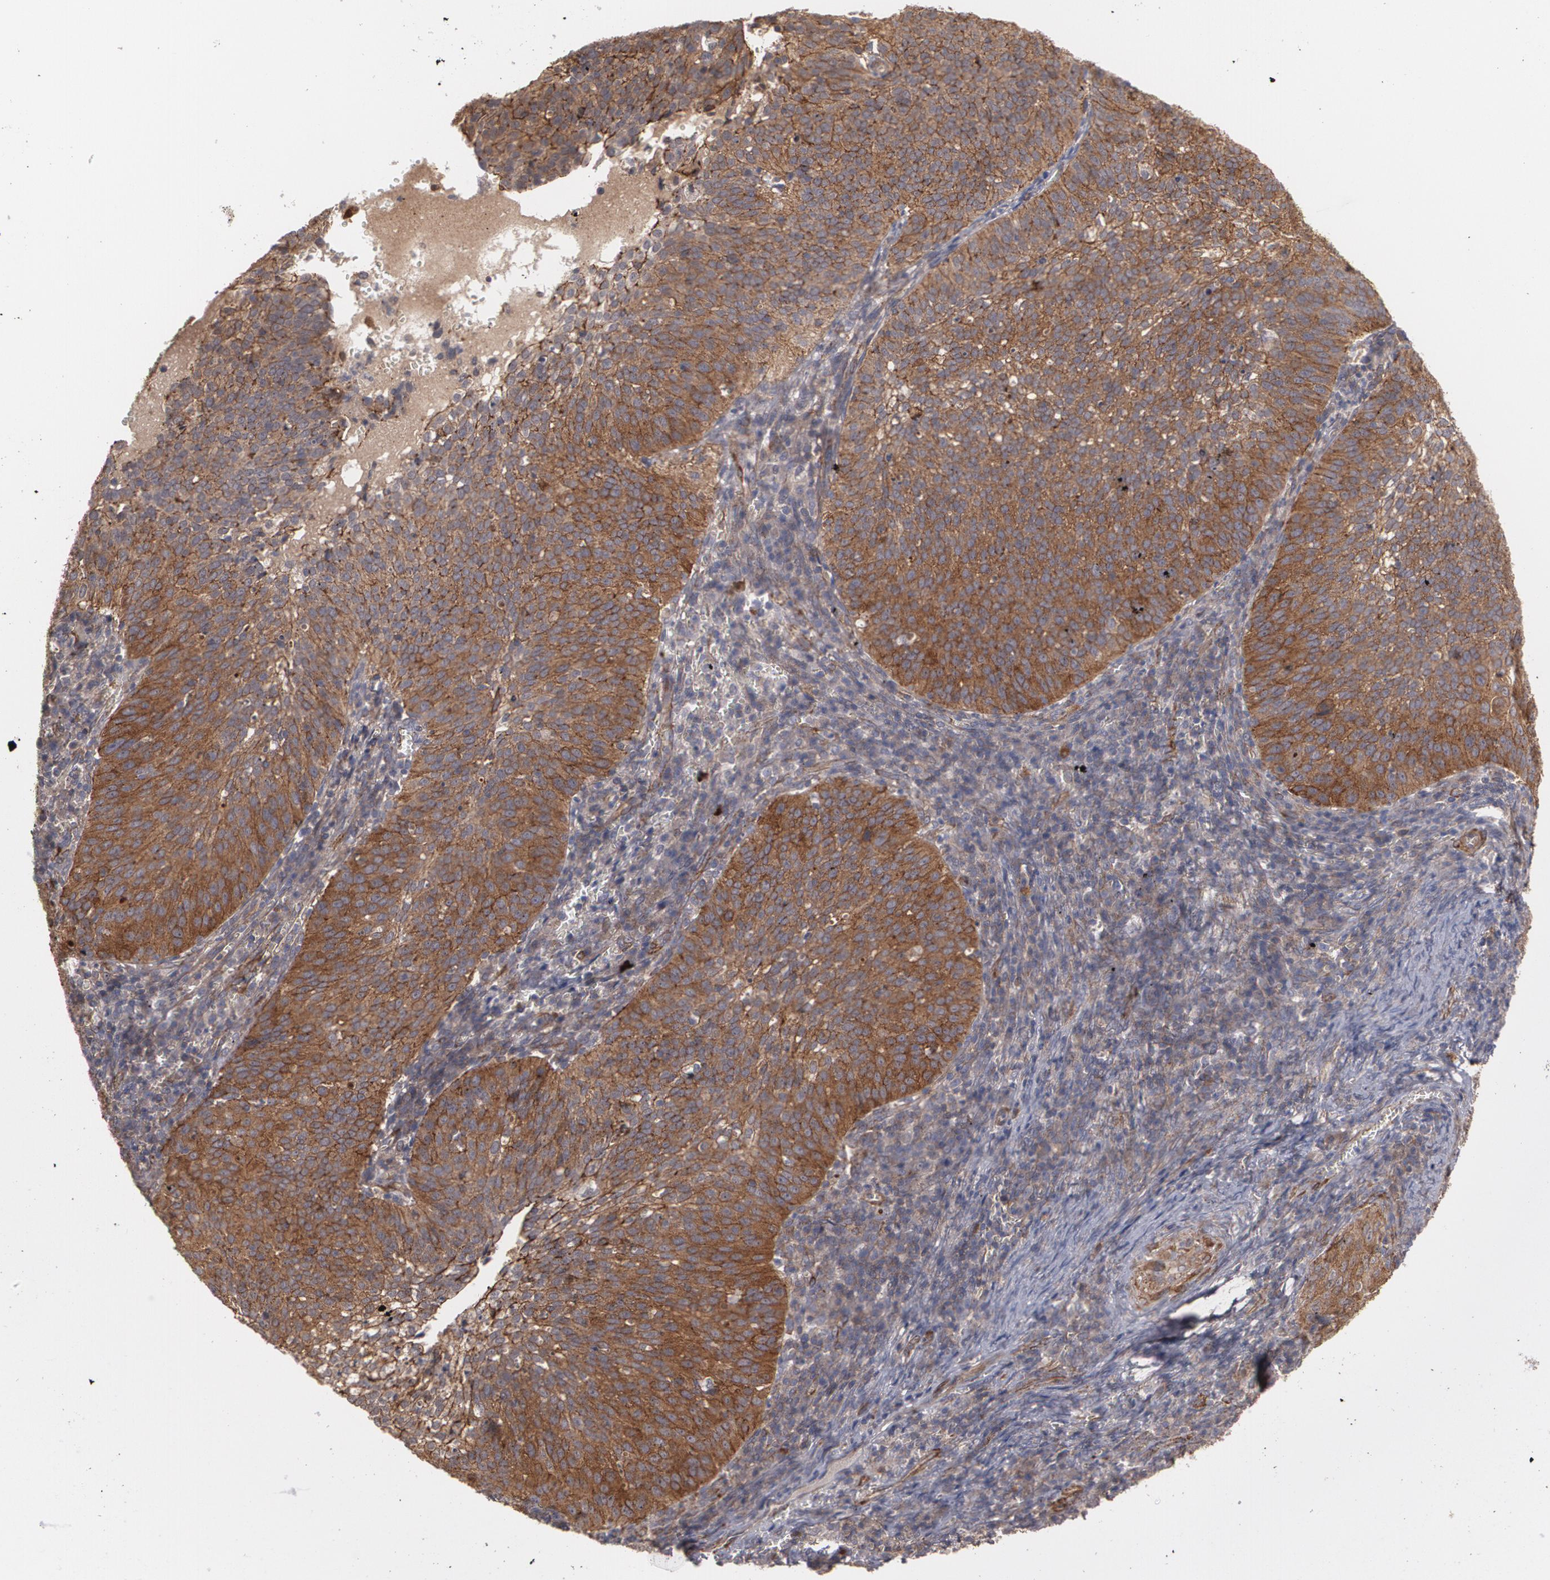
{"staining": {"intensity": "strong", "quantity": ">75%", "location": "cytoplasmic/membranous"}, "tissue": "cervical cancer", "cell_type": "Tumor cells", "image_type": "cancer", "snomed": [{"axis": "morphology", "description": "Squamous cell carcinoma, NOS"}, {"axis": "topography", "description": "Cervix"}], "caption": "Tumor cells show strong cytoplasmic/membranous positivity in about >75% of cells in cervical cancer. The protein is shown in brown color, while the nuclei are stained blue.", "gene": "TJP1", "patient": {"sex": "female", "age": 39}}